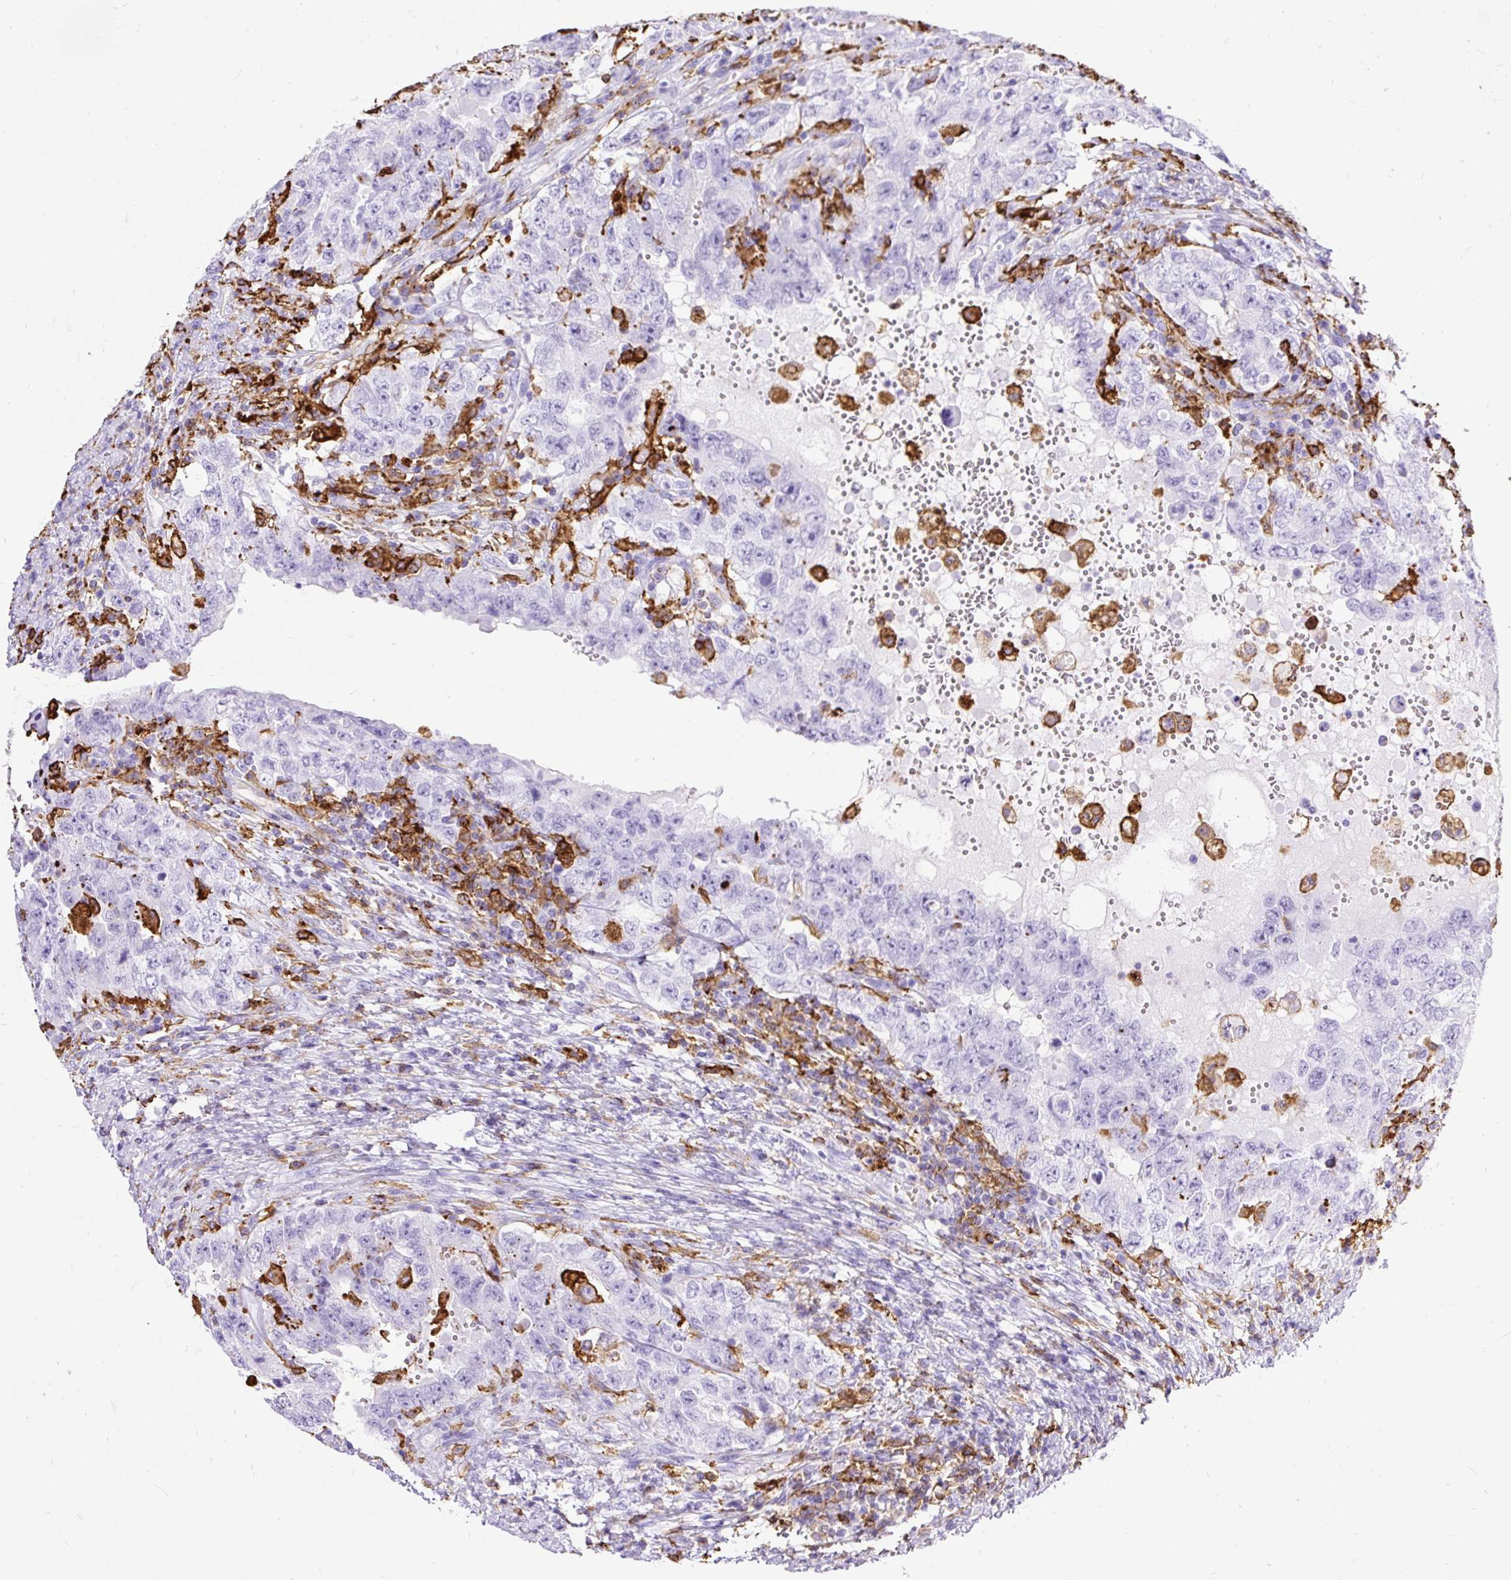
{"staining": {"intensity": "negative", "quantity": "none", "location": "none"}, "tissue": "testis cancer", "cell_type": "Tumor cells", "image_type": "cancer", "snomed": [{"axis": "morphology", "description": "Carcinoma, Embryonal, NOS"}, {"axis": "topography", "description": "Testis"}], "caption": "Protein analysis of embryonal carcinoma (testis) displays no significant expression in tumor cells. Brightfield microscopy of immunohistochemistry (IHC) stained with DAB (brown) and hematoxylin (blue), captured at high magnification.", "gene": "HLA-DRA", "patient": {"sex": "male", "age": 26}}